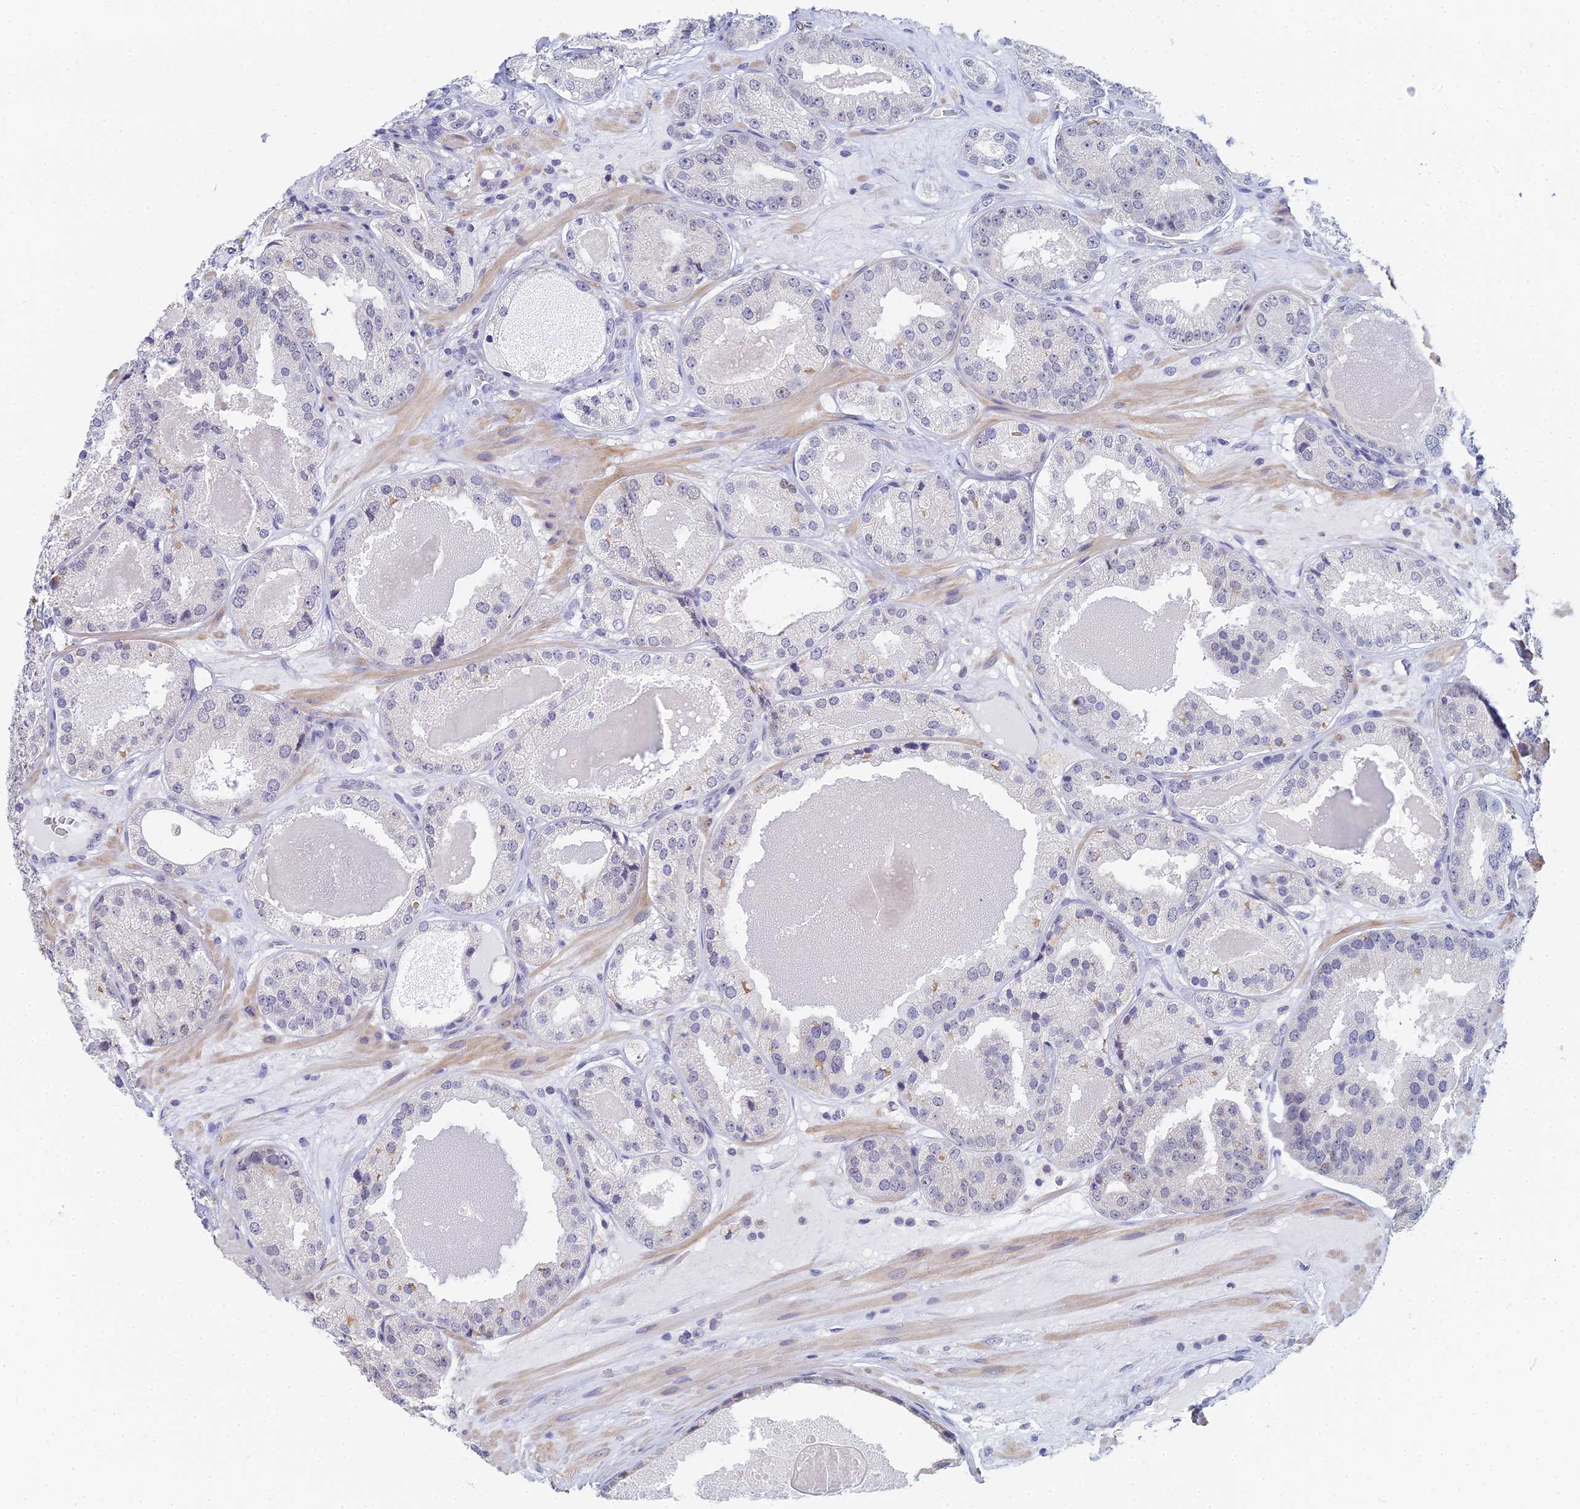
{"staining": {"intensity": "negative", "quantity": "none", "location": "none"}, "tissue": "prostate cancer", "cell_type": "Tumor cells", "image_type": "cancer", "snomed": [{"axis": "morphology", "description": "Adenocarcinoma, High grade"}, {"axis": "topography", "description": "Prostate"}], "caption": "This photomicrograph is of prostate cancer stained with immunohistochemistry (IHC) to label a protein in brown with the nuclei are counter-stained blue. There is no positivity in tumor cells.", "gene": "MCM2", "patient": {"sex": "male", "age": 63}}